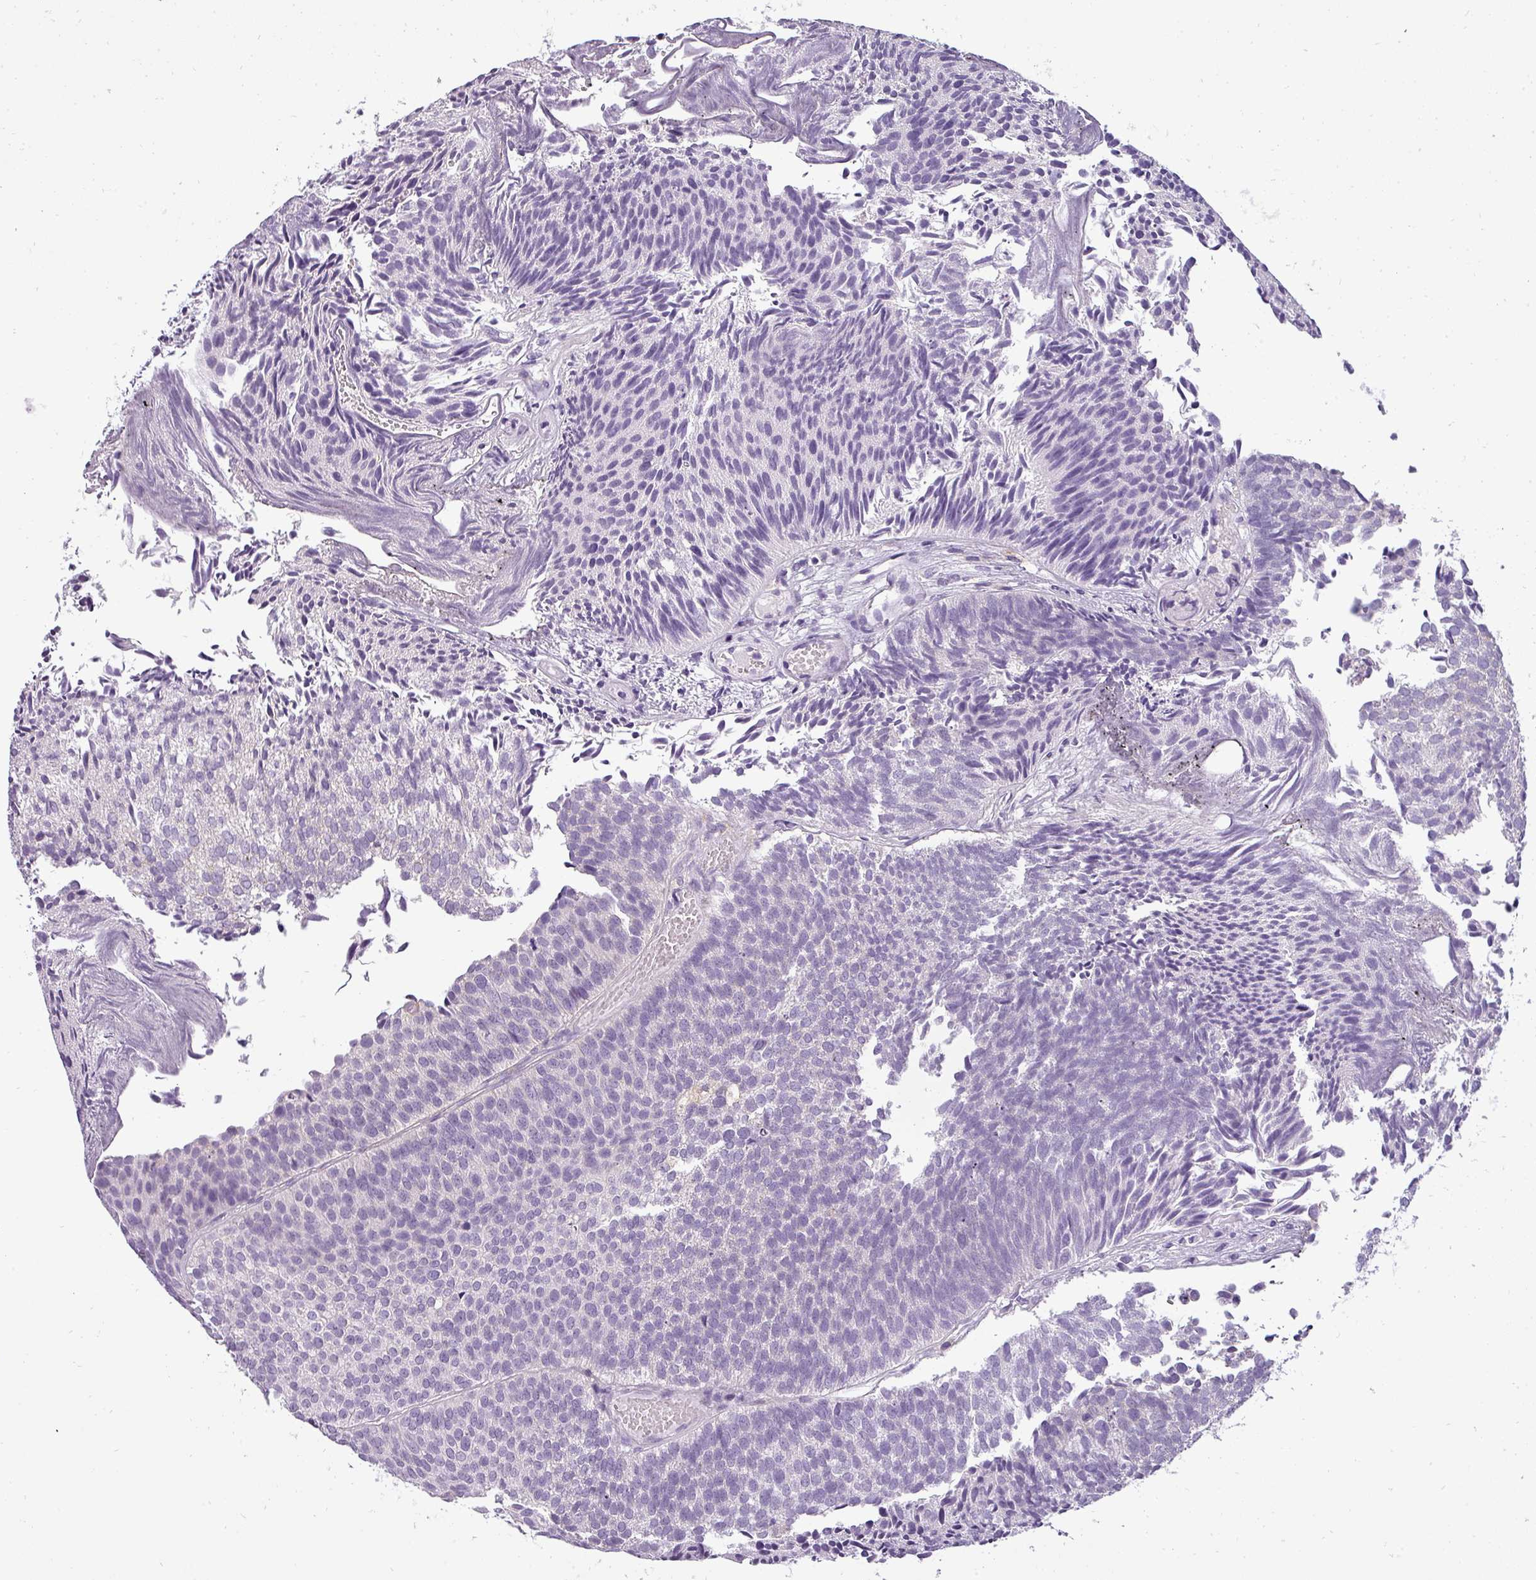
{"staining": {"intensity": "negative", "quantity": "none", "location": "none"}, "tissue": "urothelial cancer", "cell_type": "Tumor cells", "image_type": "cancer", "snomed": [{"axis": "morphology", "description": "Urothelial carcinoma, Low grade"}, {"axis": "topography", "description": "Urinary bladder"}], "caption": "Tumor cells are negative for brown protein staining in urothelial cancer.", "gene": "ATP6V1D", "patient": {"sex": "male", "age": 84}}